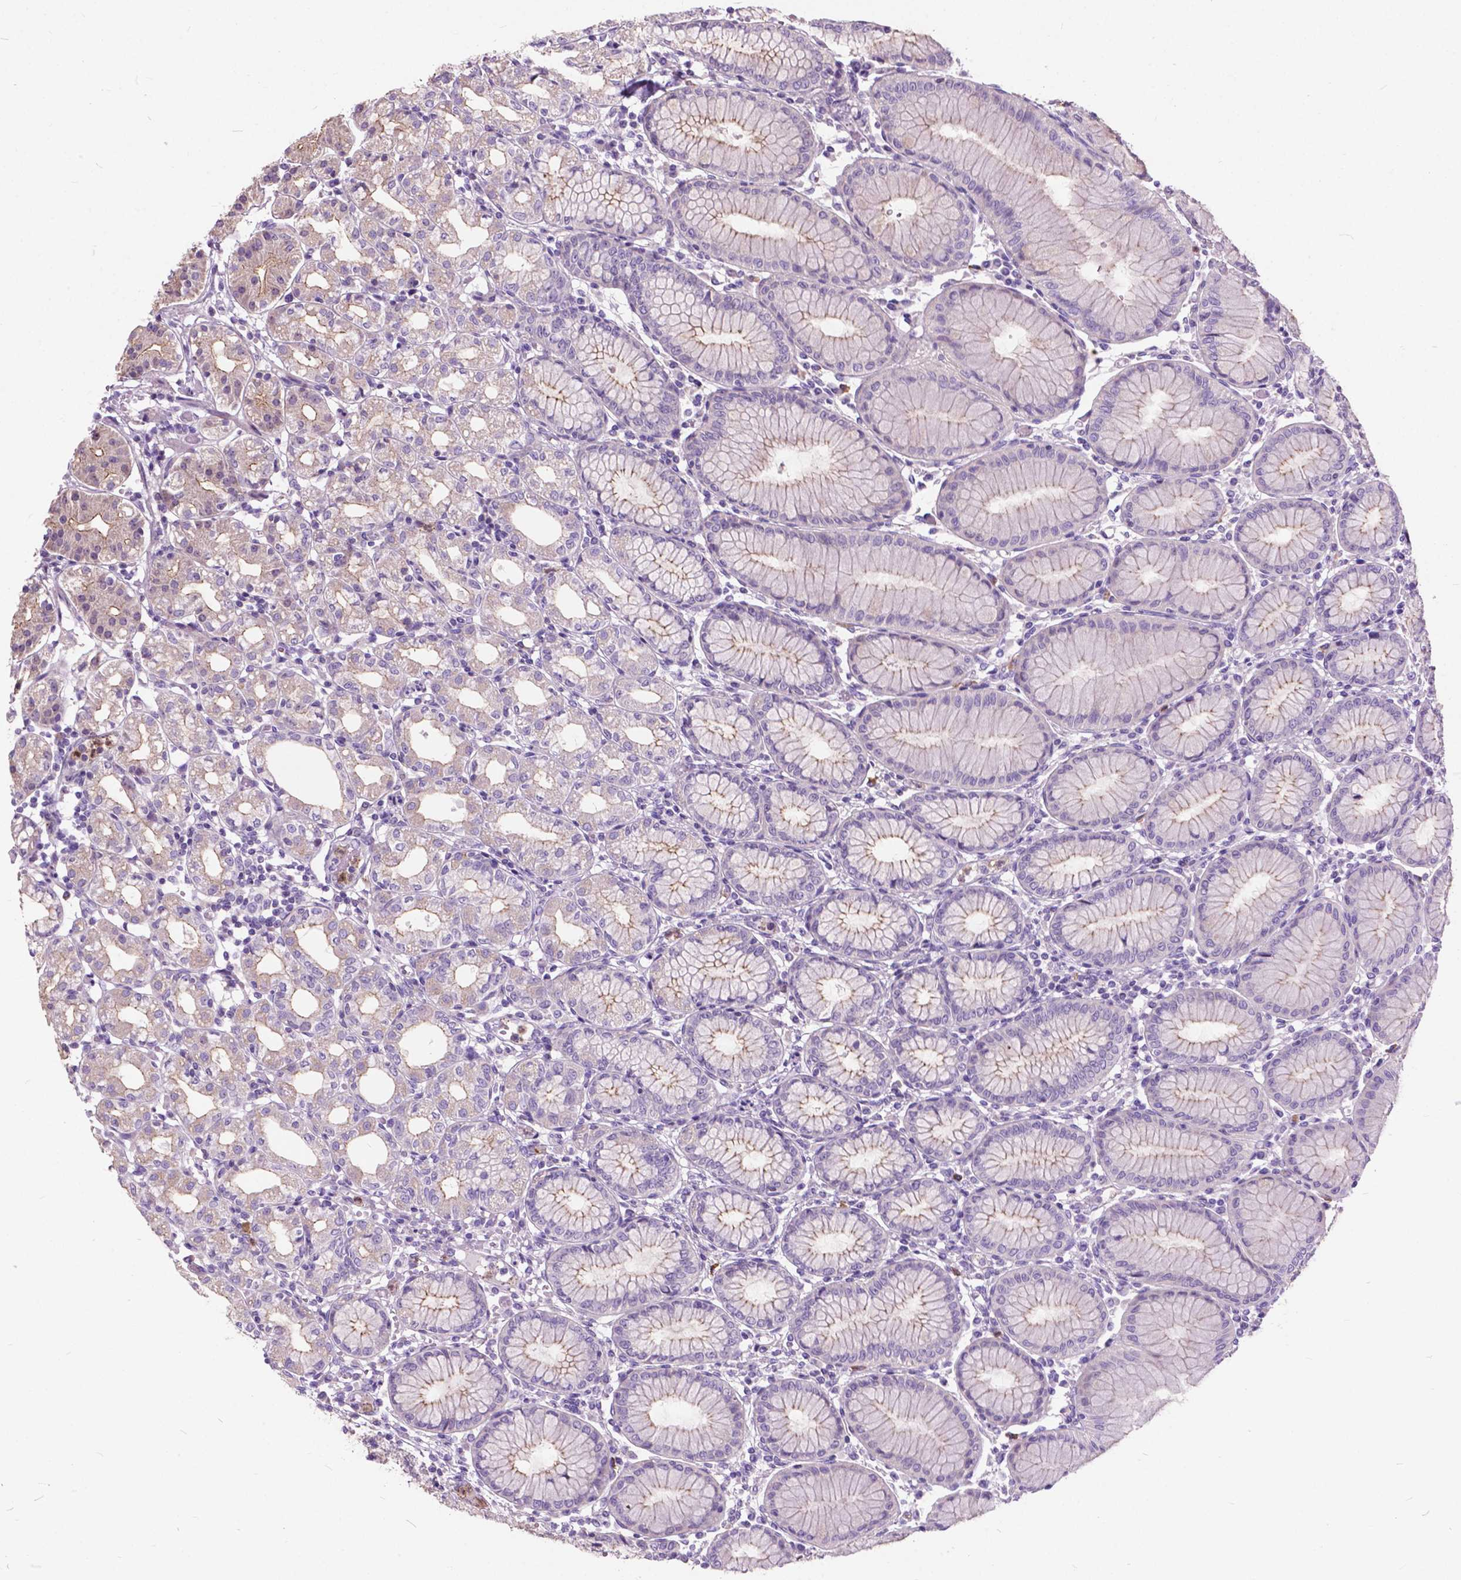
{"staining": {"intensity": "weak", "quantity": "<25%", "location": "cytoplasmic/membranous"}, "tissue": "stomach", "cell_type": "Glandular cells", "image_type": "normal", "snomed": [{"axis": "morphology", "description": "Normal tissue, NOS"}, {"axis": "topography", "description": "Skeletal muscle"}, {"axis": "topography", "description": "Stomach"}], "caption": "High power microscopy image of an immunohistochemistry (IHC) photomicrograph of normal stomach, revealing no significant expression in glandular cells.", "gene": "PRR35", "patient": {"sex": "female", "age": 57}}